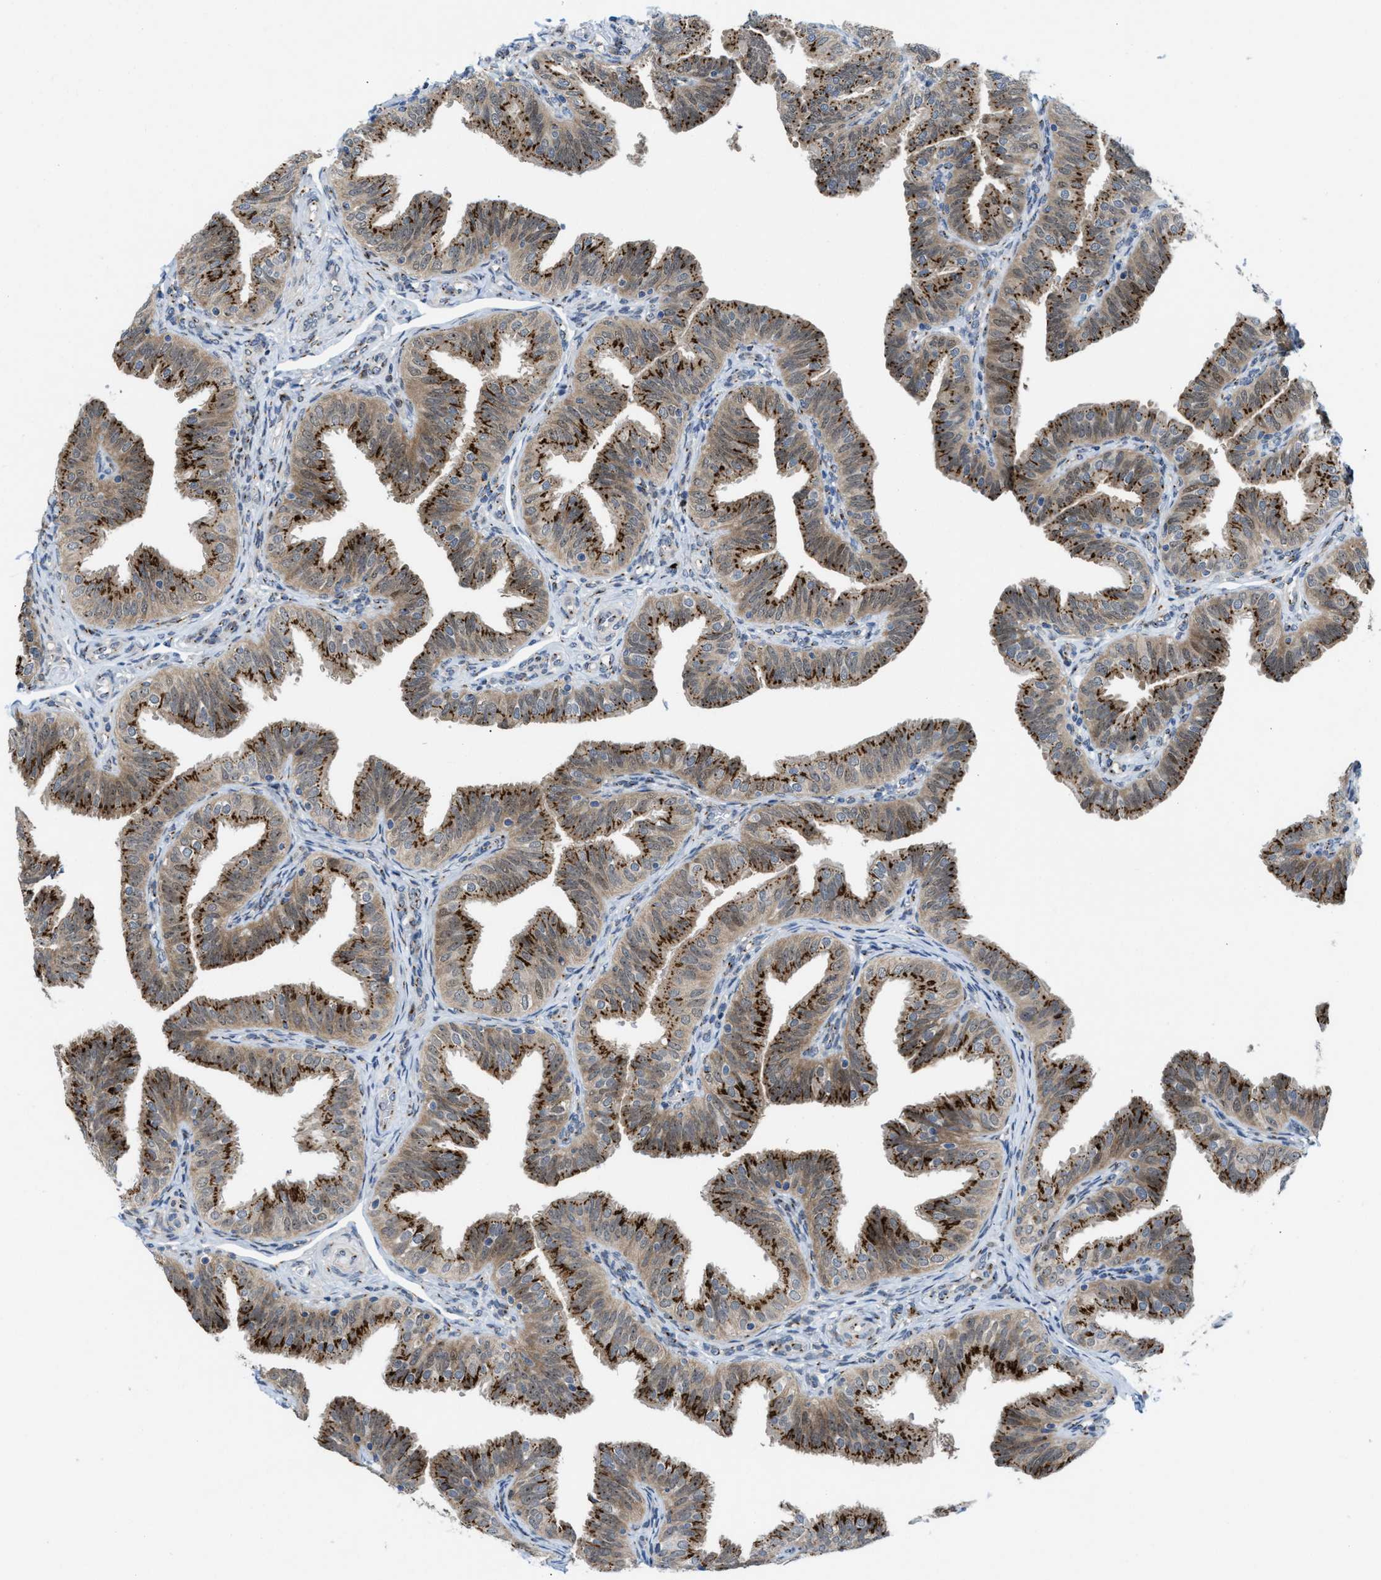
{"staining": {"intensity": "strong", "quantity": ">75%", "location": "cytoplasmic/membranous"}, "tissue": "fallopian tube", "cell_type": "Glandular cells", "image_type": "normal", "snomed": [{"axis": "morphology", "description": "Normal tissue, NOS"}, {"axis": "topography", "description": "Fallopian tube"}], "caption": "The photomicrograph displays immunohistochemical staining of normal fallopian tube. There is strong cytoplasmic/membranous positivity is appreciated in approximately >75% of glandular cells. The staining was performed using DAB, with brown indicating positive protein expression. Nuclei are stained blue with hematoxylin.", "gene": "SLC38A10", "patient": {"sex": "female", "age": 35}}